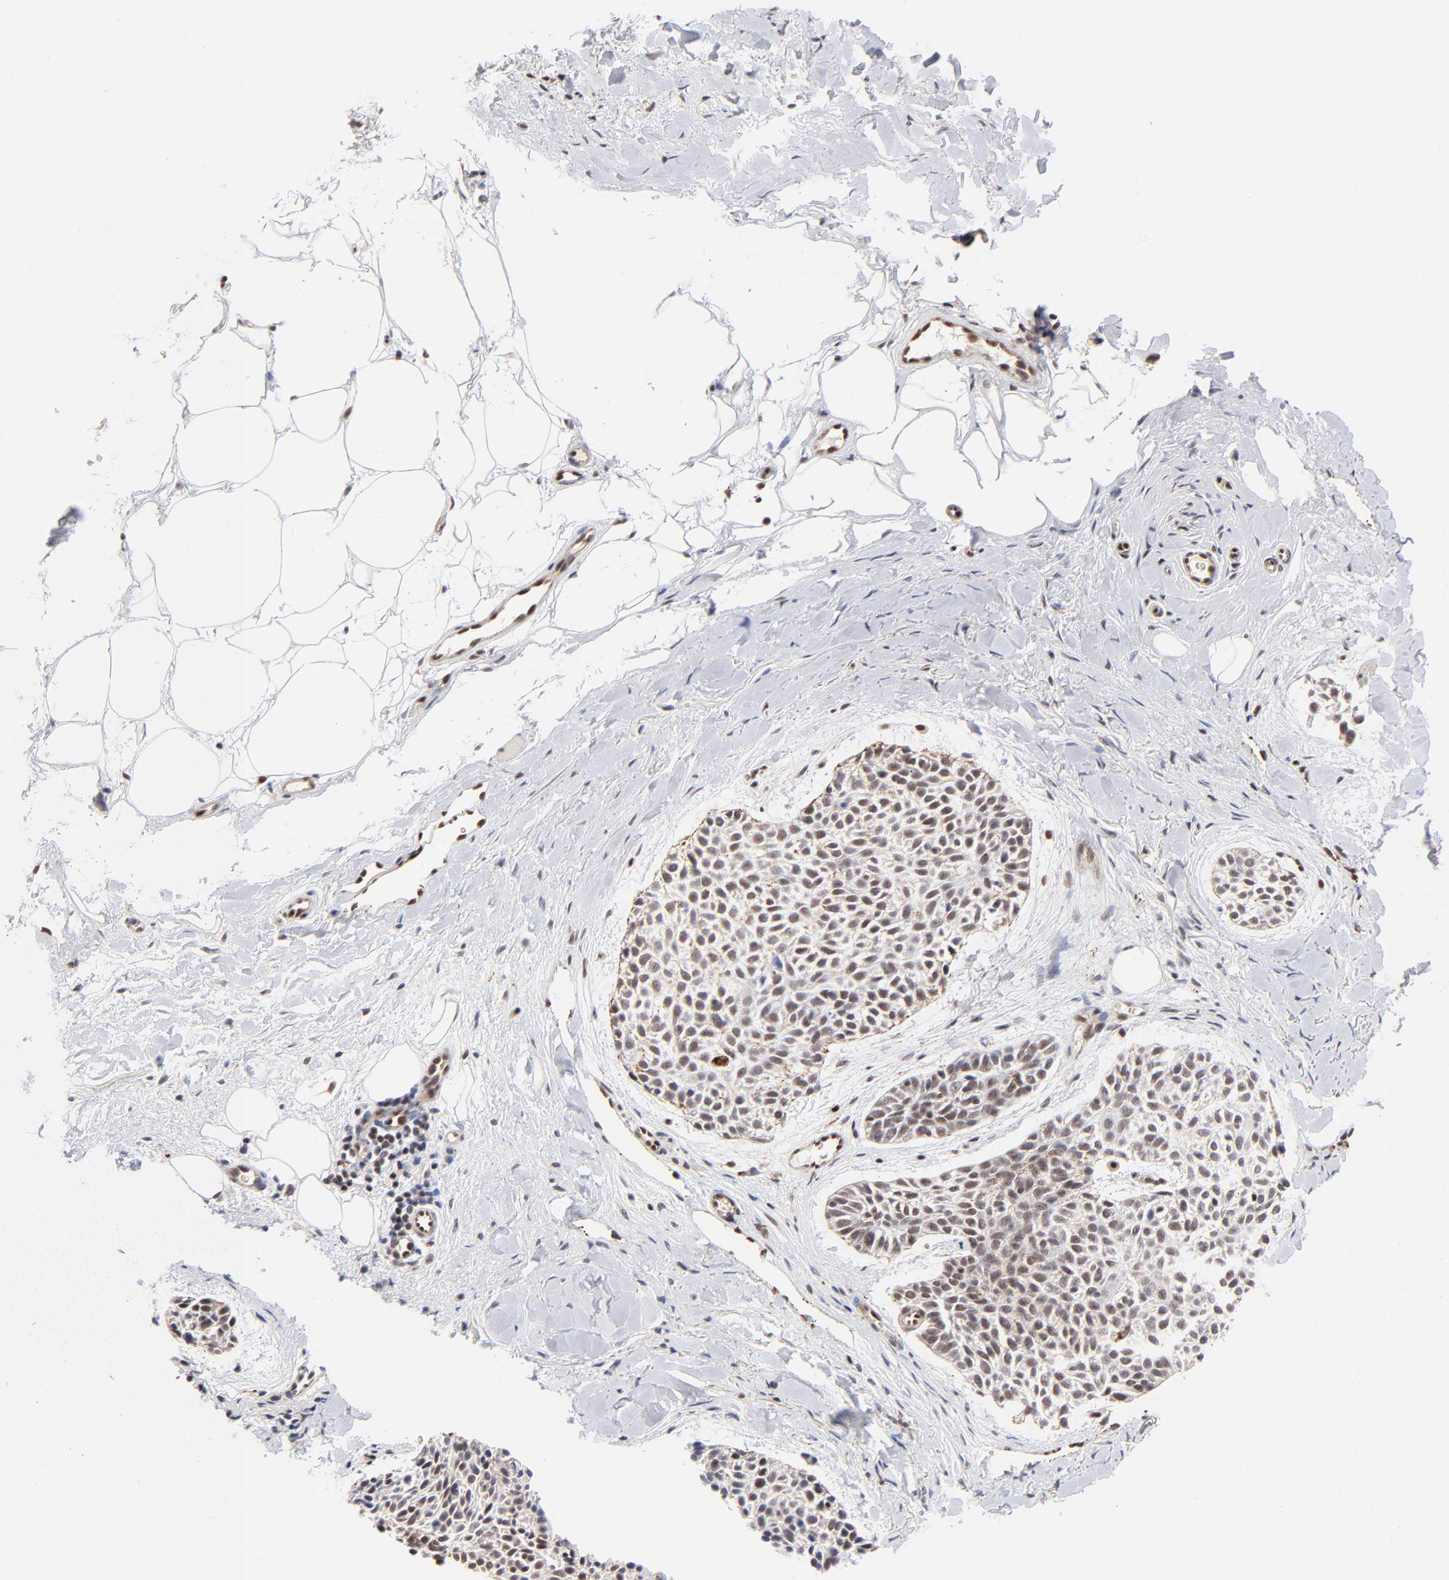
{"staining": {"intensity": "weak", "quantity": ">75%", "location": "nuclear"}, "tissue": "skin cancer", "cell_type": "Tumor cells", "image_type": "cancer", "snomed": [{"axis": "morphology", "description": "Normal tissue, NOS"}, {"axis": "morphology", "description": "Basal cell carcinoma"}, {"axis": "topography", "description": "Skin"}], "caption": "This micrograph reveals IHC staining of human skin basal cell carcinoma, with low weak nuclear positivity in about >75% of tumor cells.", "gene": "GABPA", "patient": {"sex": "female", "age": 70}}